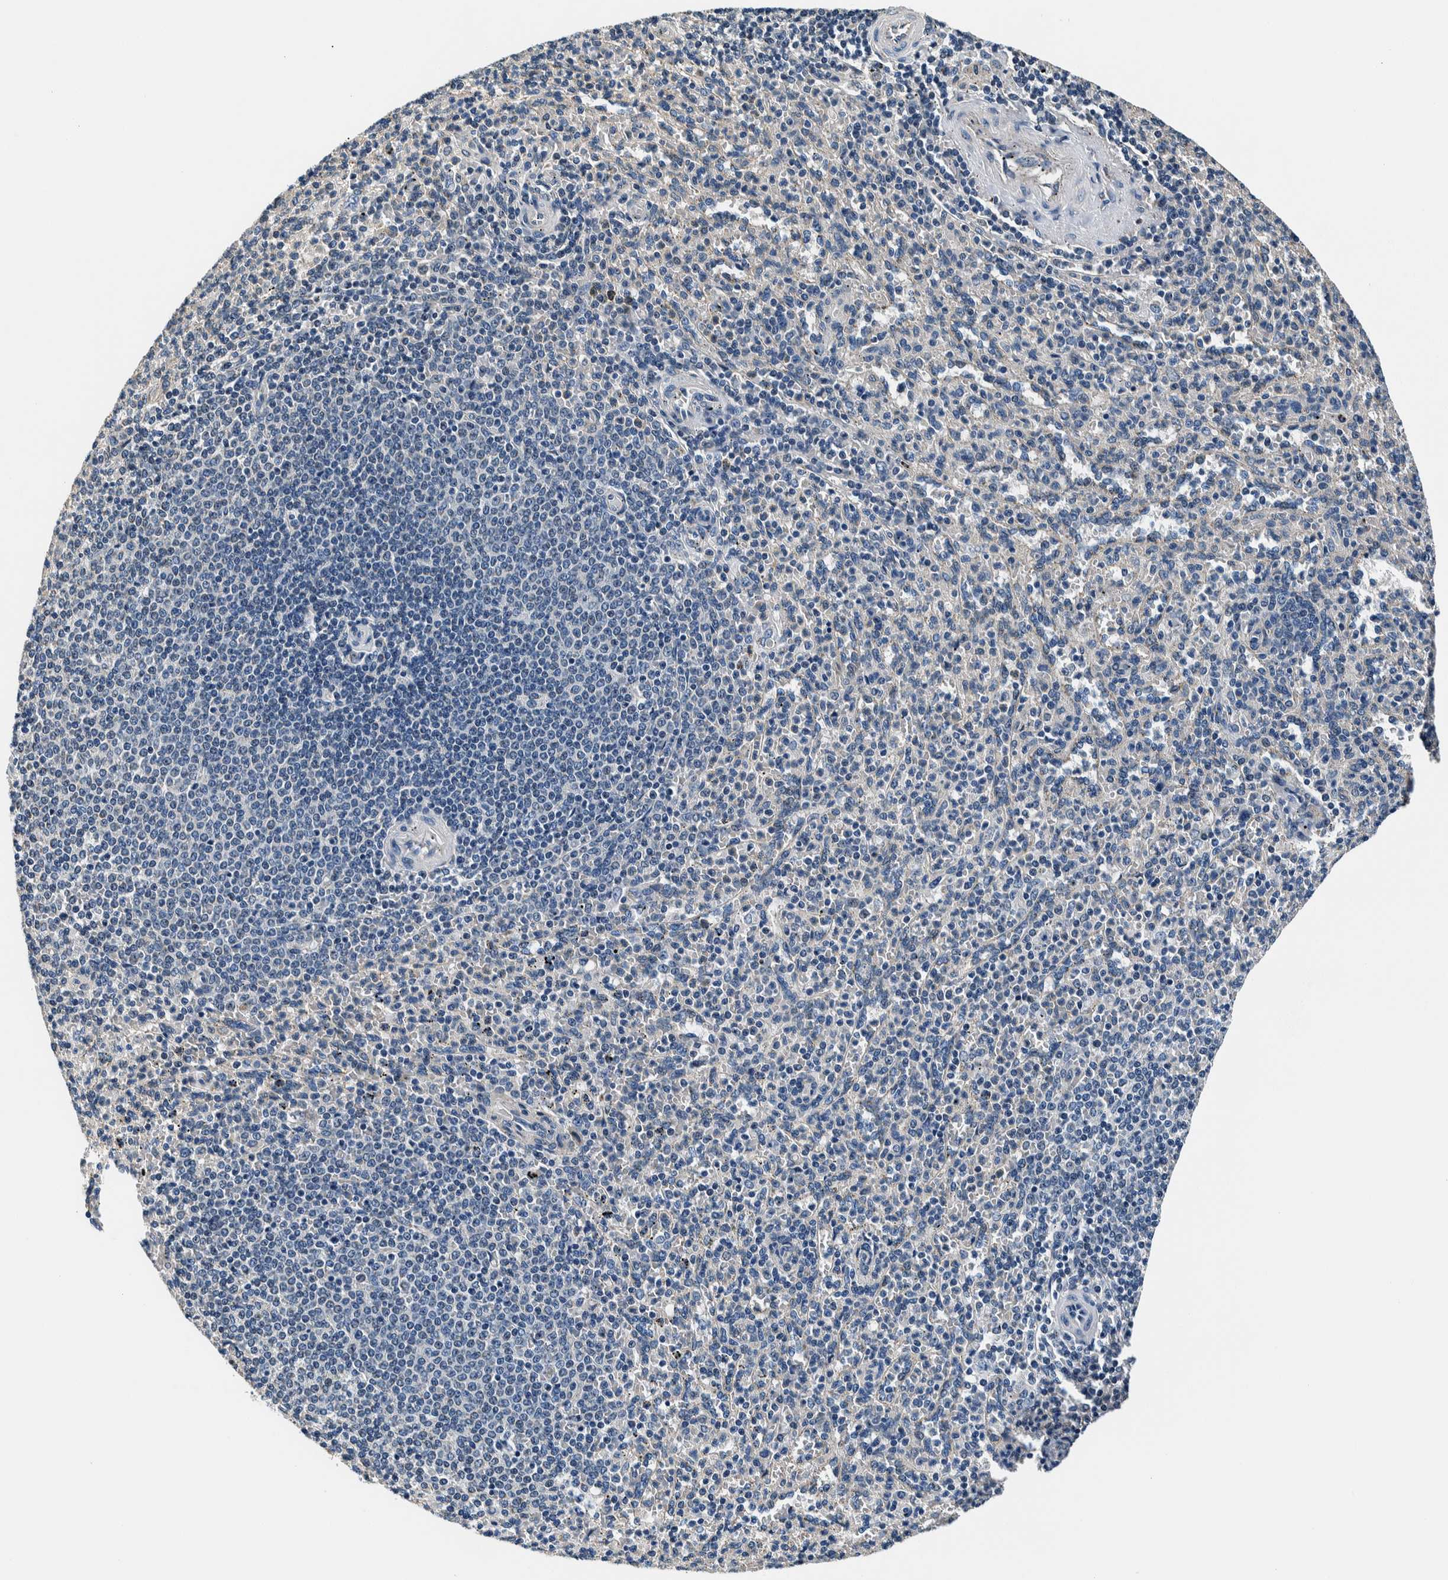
{"staining": {"intensity": "negative", "quantity": "none", "location": "none"}, "tissue": "spleen", "cell_type": "Cells in red pulp", "image_type": "normal", "snomed": [{"axis": "morphology", "description": "Normal tissue, NOS"}, {"axis": "topography", "description": "Spleen"}], "caption": "Image shows no protein staining in cells in red pulp of benign spleen.", "gene": "NIBAN2", "patient": {"sex": "male", "age": 36}}